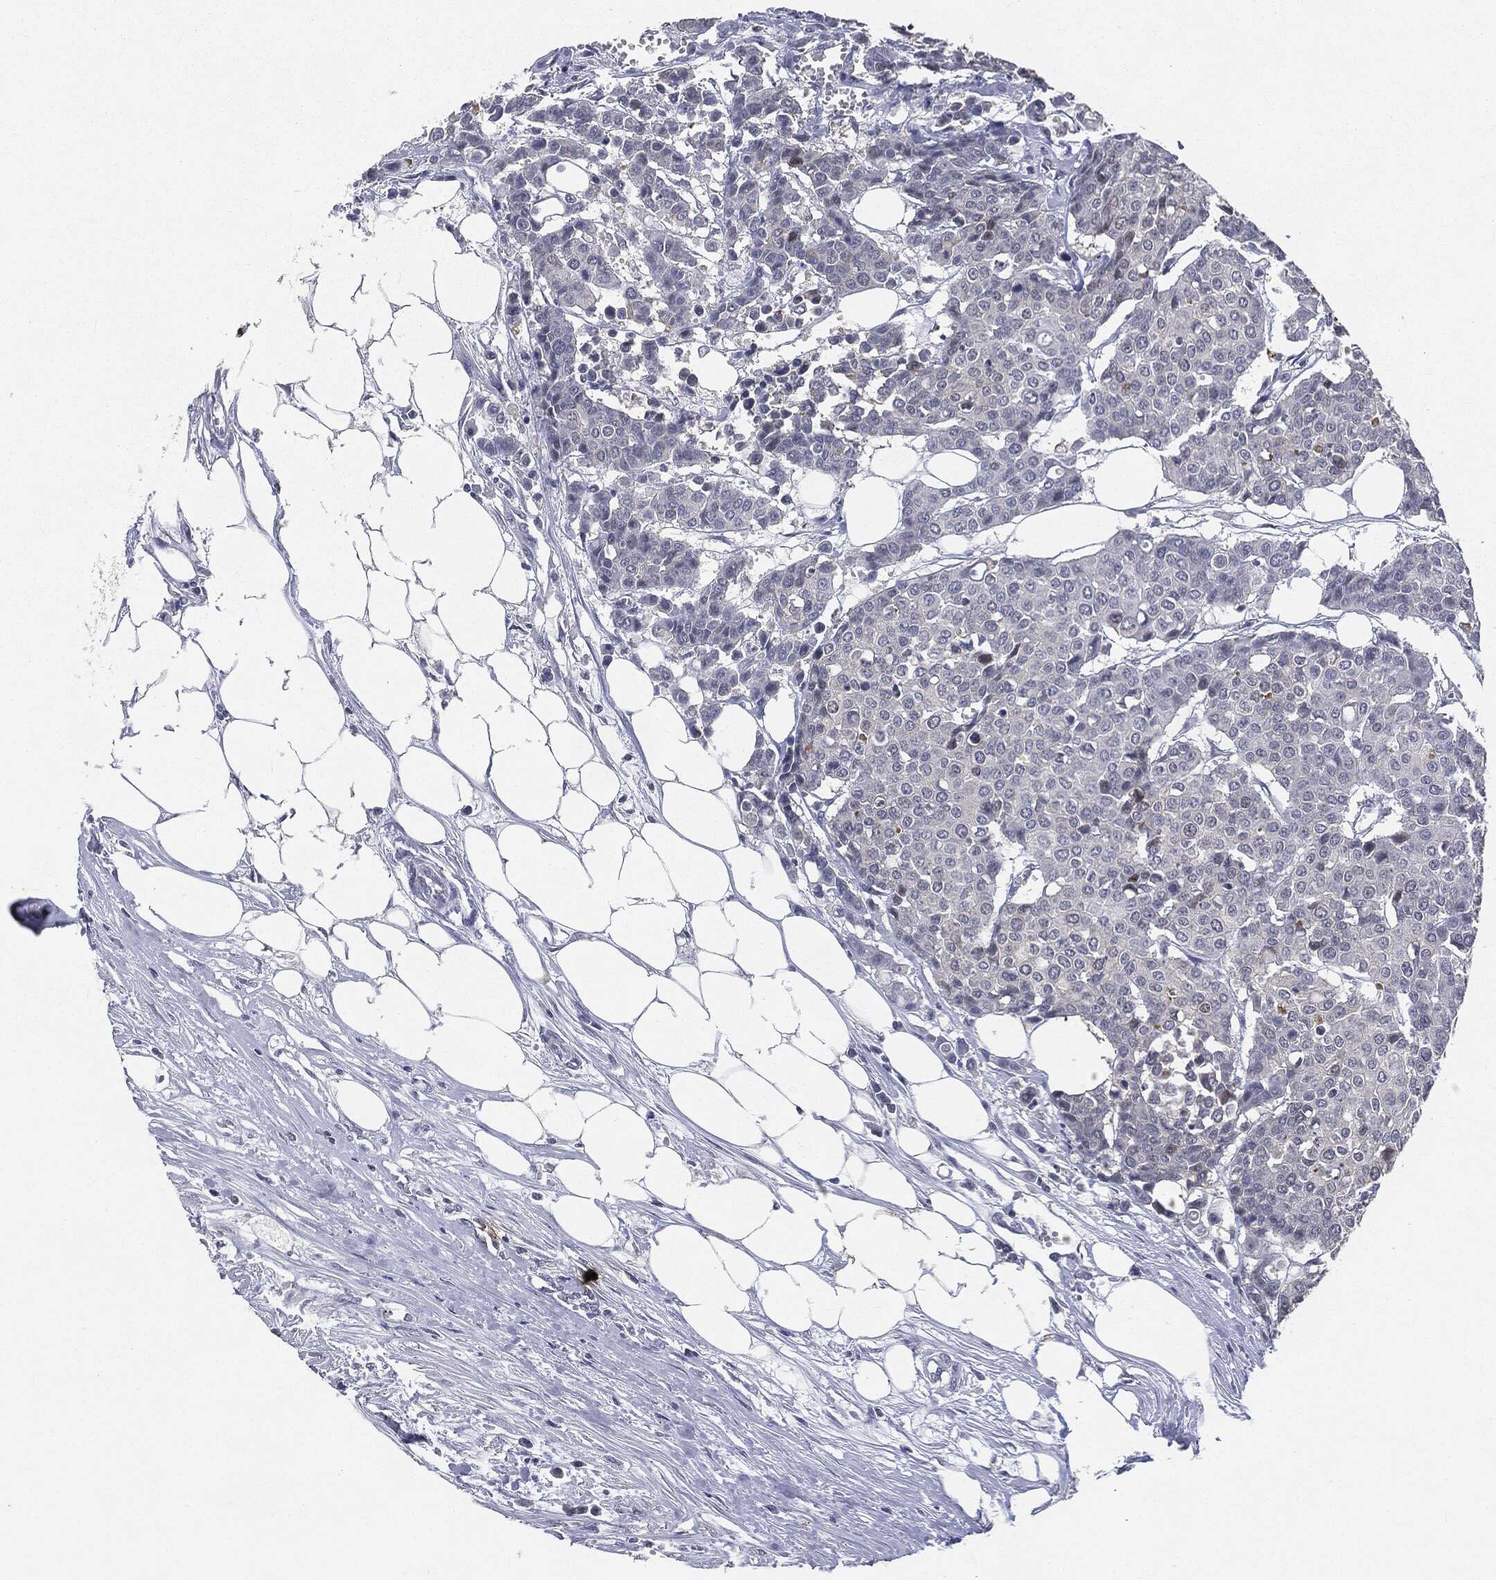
{"staining": {"intensity": "negative", "quantity": "none", "location": "none"}, "tissue": "carcinoid", "cell_type": "Tumor cells", "image_type": "cancer", "snomed": [{"axis": "morphology", "description": "Carcinoid, malignant, NOS"}, {"axis": "topography", "description": "Colon"}], "caption": "Immunohistochemistry histopathology image of neoplastic tissue: malignant carcinoid stained with DAB exhibits no significant protein positivity in tumor cells. (DAB (3,3'-diaminobenzidine) immunohistochemistry with hematoxylin counter stain).", "gene": "SLC2A2", "patient": {"sex": "male", "age": 81}}